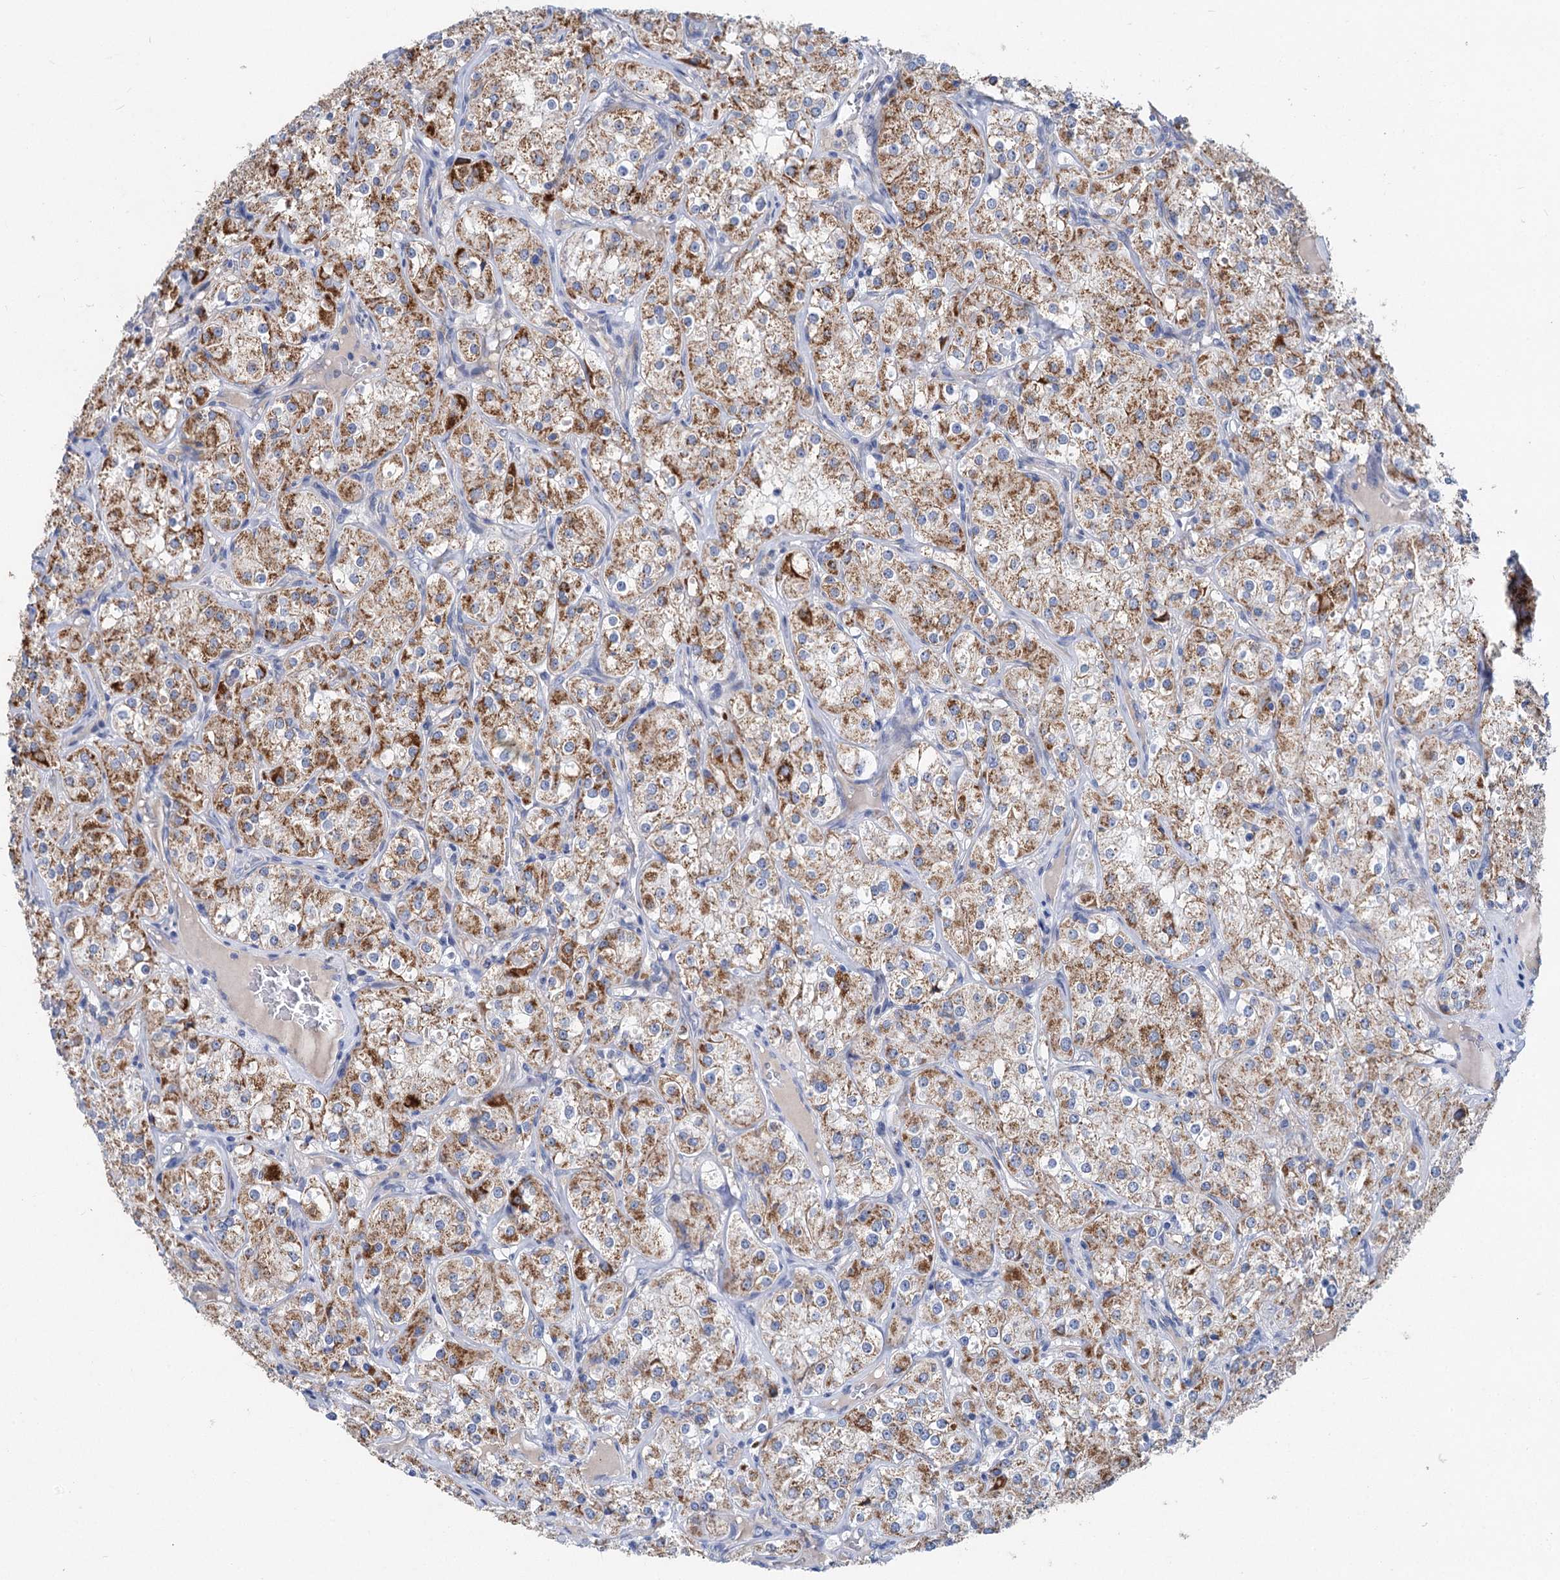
{"staining": {"intensity": "moderate", "quantity": ">75%", "location": "cytoplasmic/membranous"}, "tissue": "renal cancer", "cell_type": "Tumor cells", "image_type": "cancer", "snomed": [{"axis": "morphology", "description": "Adenocarcinoma, NOS"}, {"axis": "topography", "description": "Kidney"}], "caption": "Renal adenocarcinoma stained with a brown dye shows moderate cytoplasmic/membranous positive expression in about >75% of tumor cells.", "gene": "CHDH", "patient": {"sex": "male", "age": 77}}